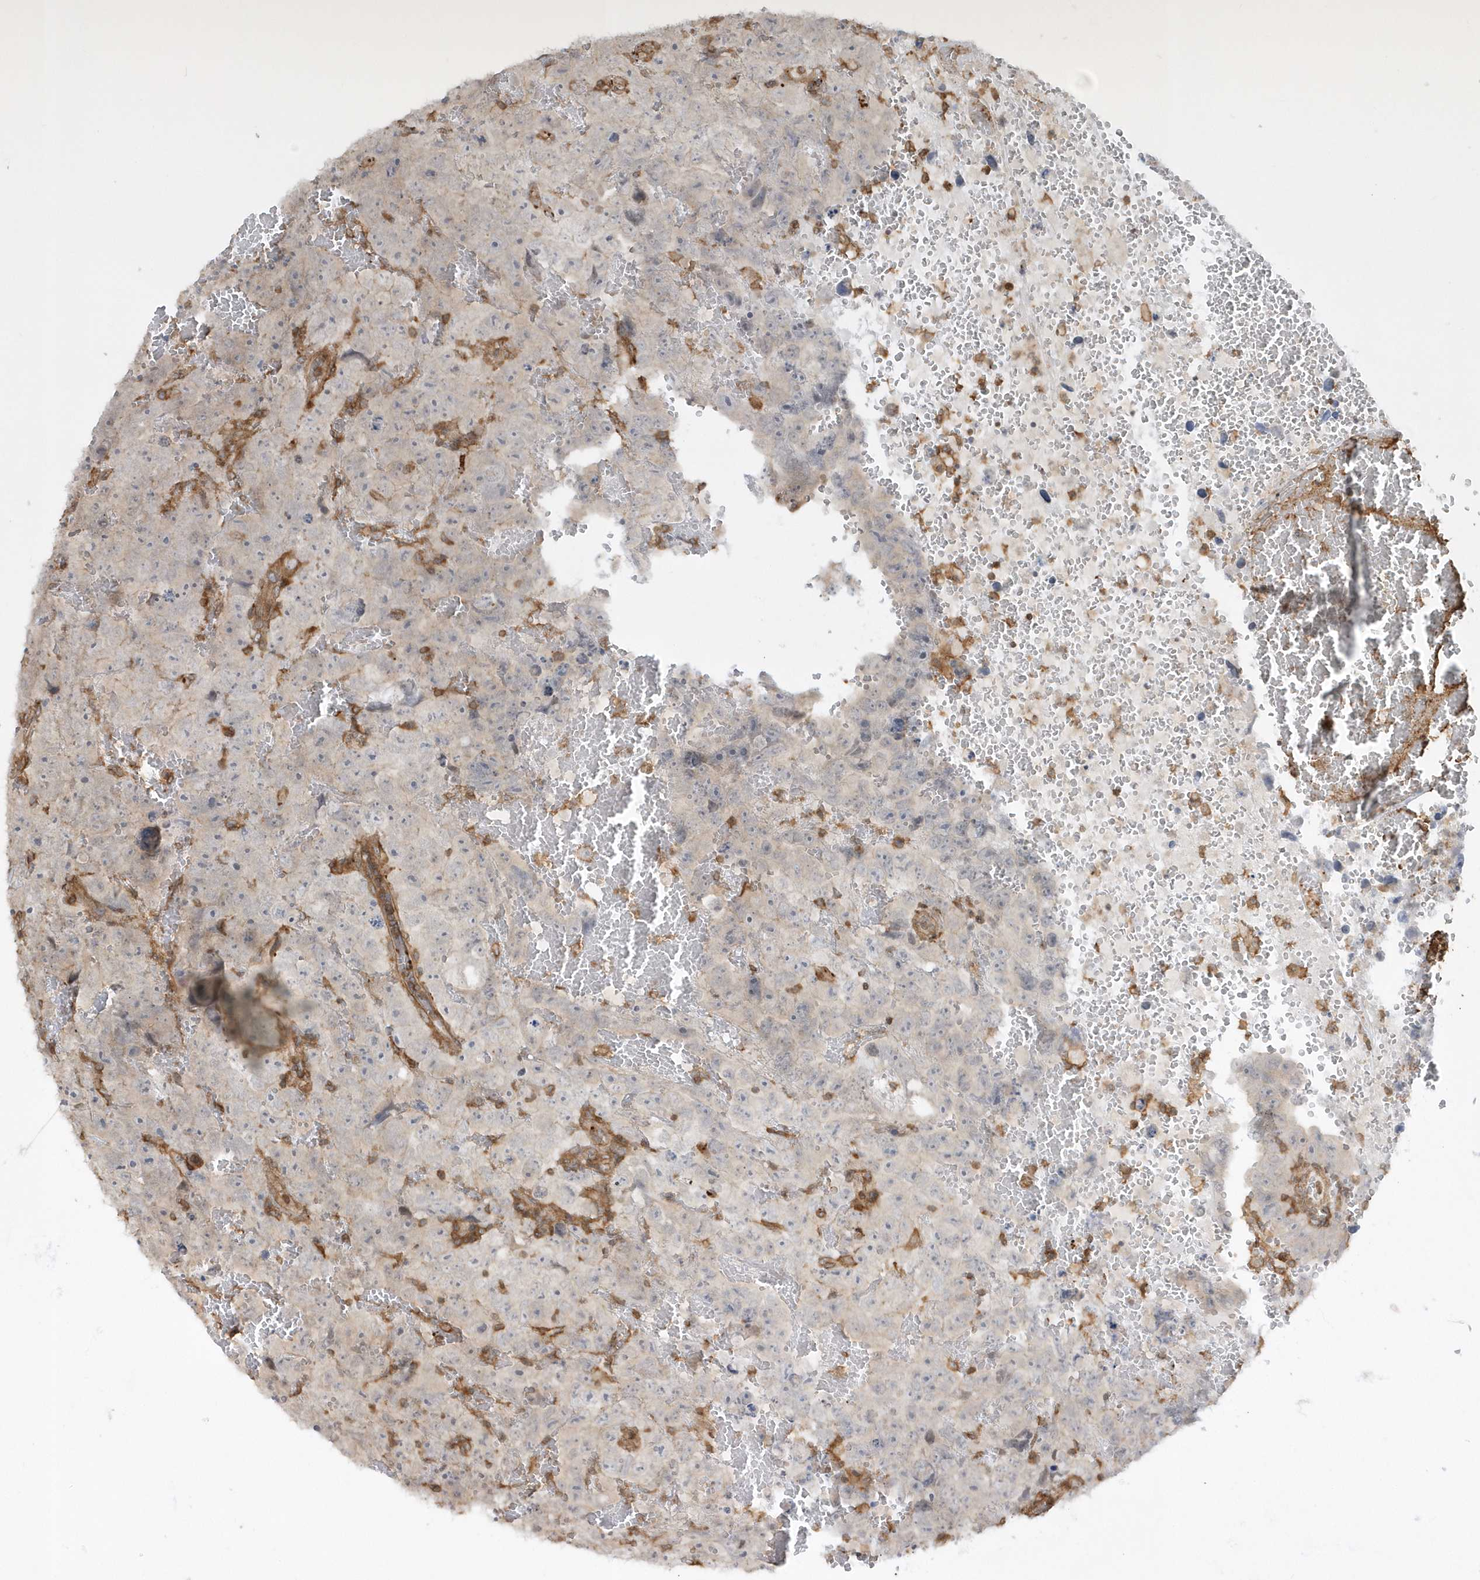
{"staining": {"intensity": "negative", "quantity": "none", "location": "none"}, "tissue": "testis cancer", "cell_type": "Tumor cells", "image_type": "cancer", "snomed": [{"axis": "morphology", "description": "Carcinoma, Embryonal, NOS"}, {"axis": "topography", "description": "Testis"}], "caption": "This is an IHC micrograph of testis cancer (embryonal carcinoma). There is no positivity in tumor cells.", "gene": "BSN", "patient": {"sex": "male", "age": 45}}